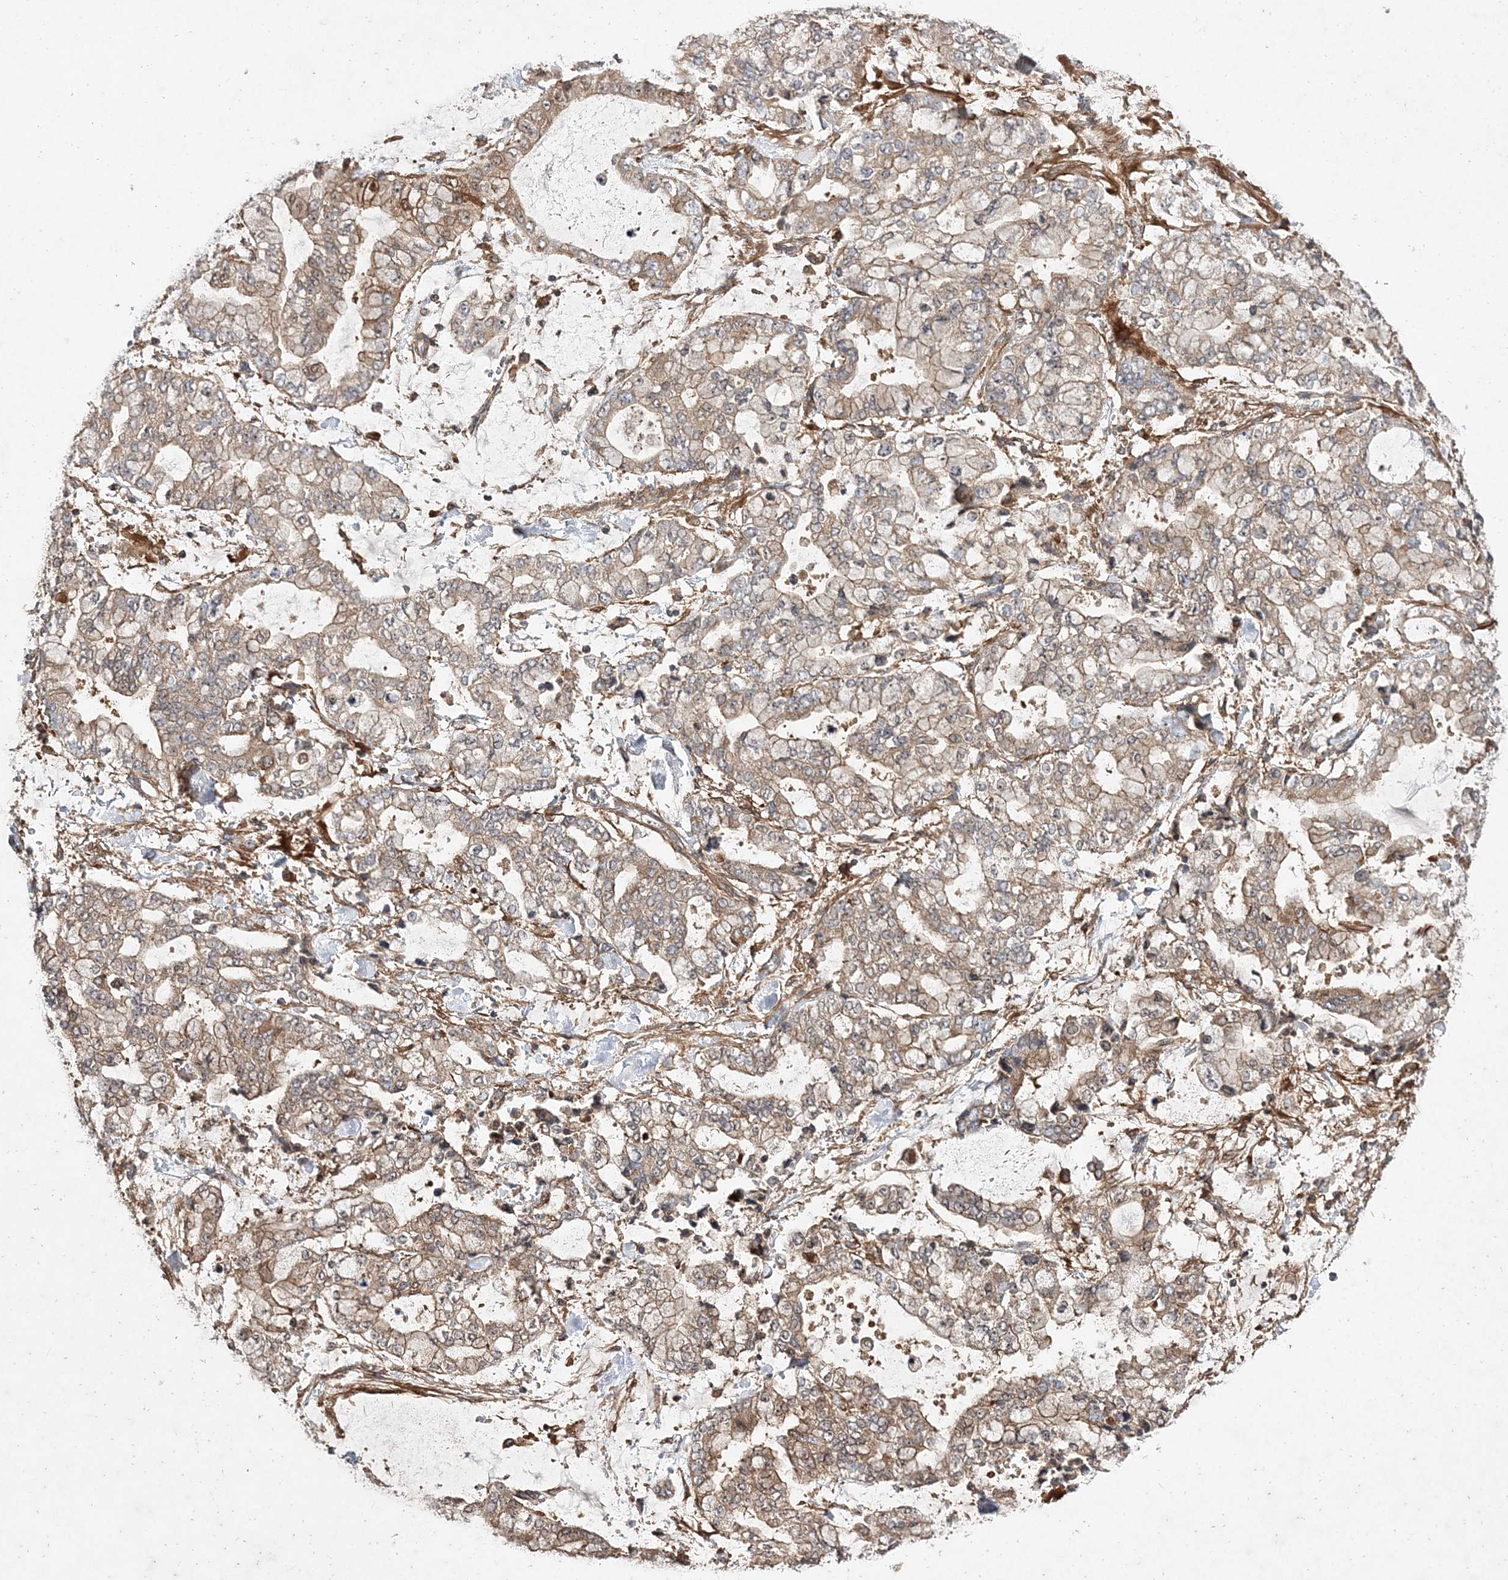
{"staining": {"intensity": "moderate", "quantity": "25%-75%", "location": "cytoplasmic/membranous"}, "tissue": "stomach cancer", "cell_type": "Tumor cells", "image_type": "cancer", "snomed": [{"axis": "morphology", "description": "Normal tissue, NOS"}, {"axis": "morphology", "description": "Adenocarcinoma, NOS"}, {"axis": "topography", "description": "Stomach, upper"}, {"axis": "topography", "description": "Stomach"}], "caption": "Stomach cancer was stained to show a protein in brown. There is medium levels of moderate cytoplasmic/membranous staining in approximately 25%-75% of tumor cells. (DAB IHC, brown staining for protein, blue staining for nuclei).", "gene": "TMEM9B", "patient": {"sex": "male", "age": 76}}